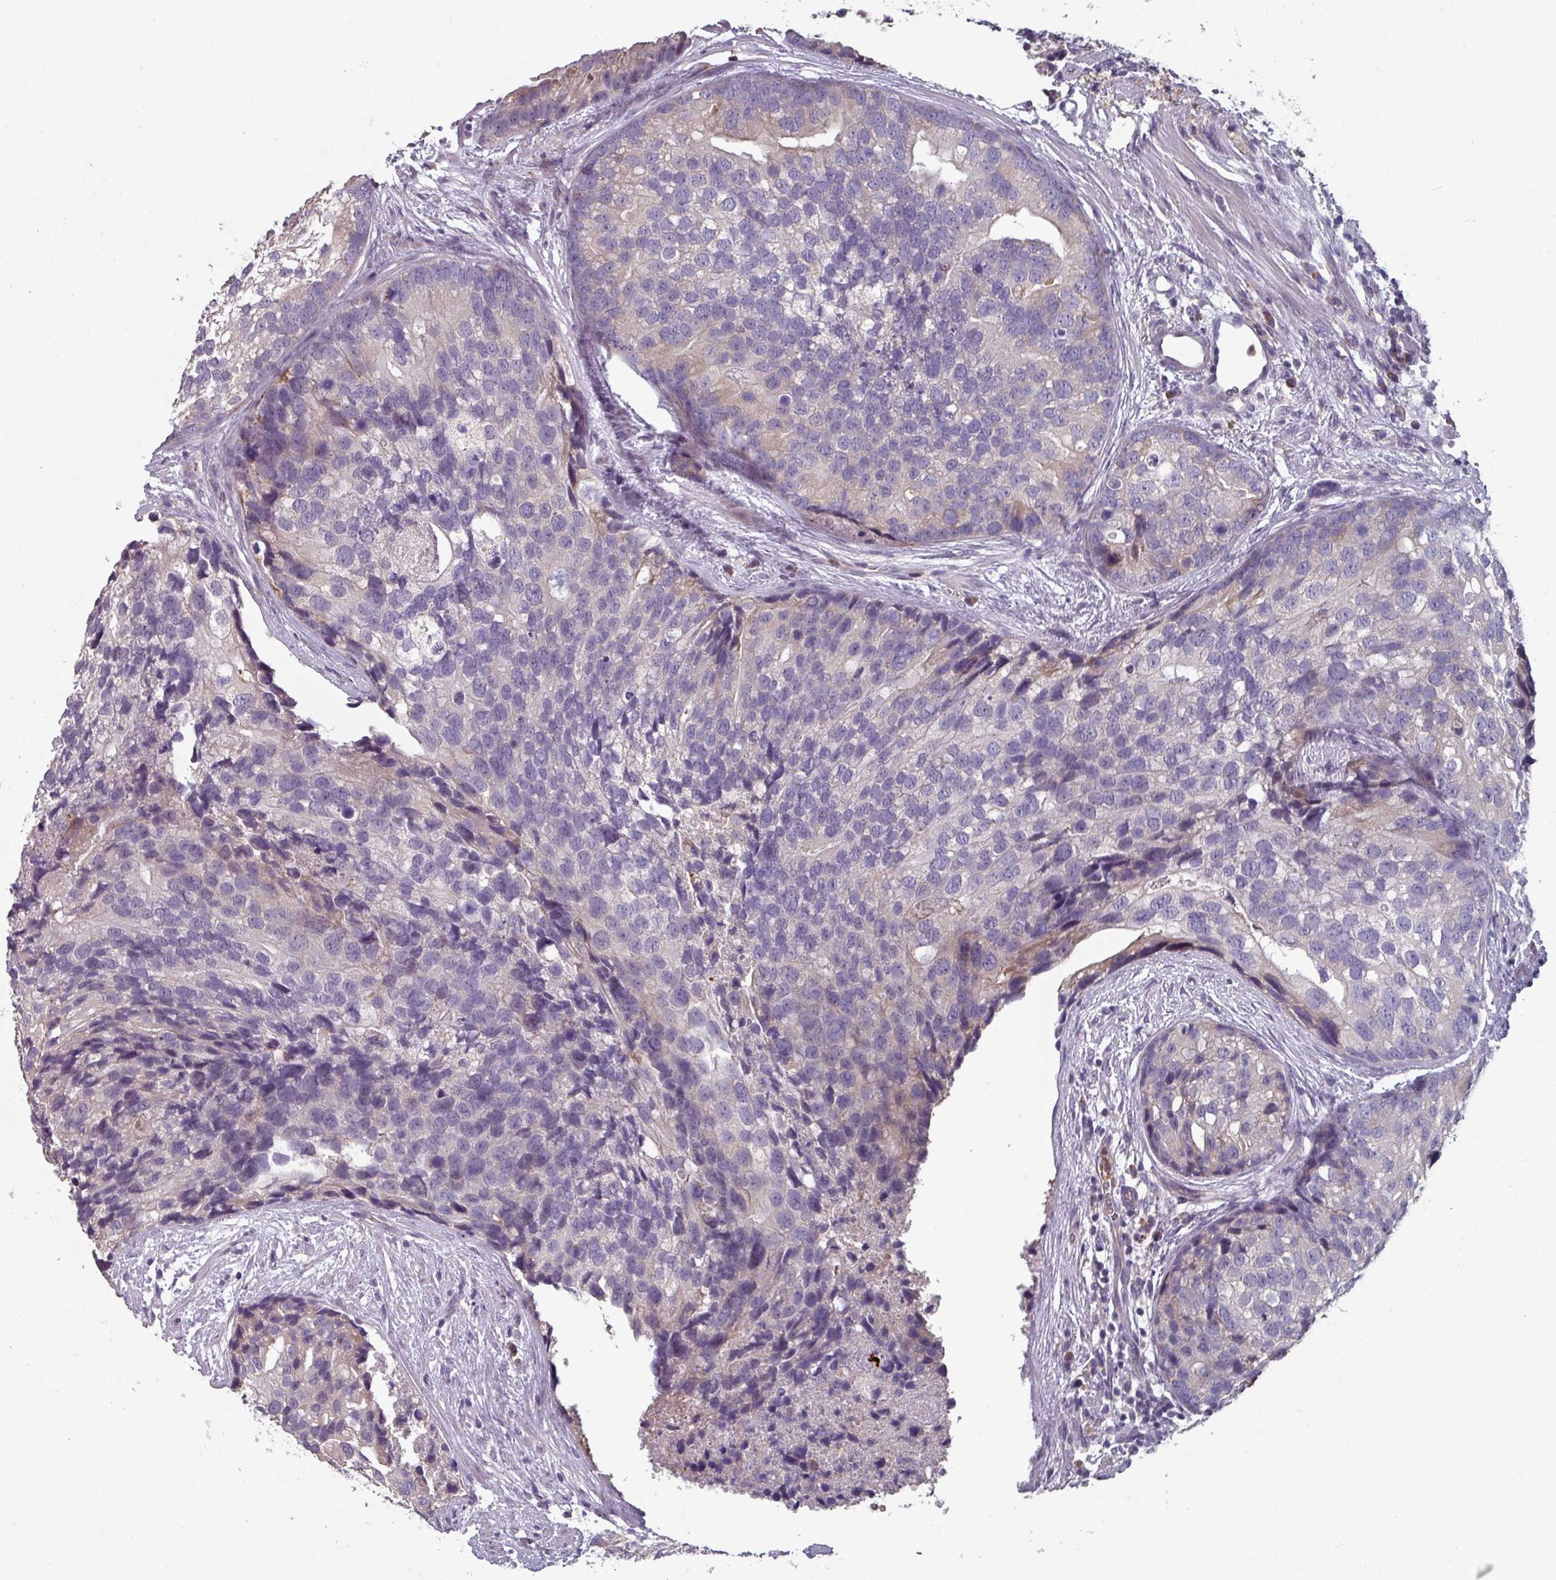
{"staining": {"intensity": "negative", "quantity": "none", "location": "none"}, "tissue": "prostate cancer", "cell_type": "Tumor cells", "image_type": "cancer", "snomed": [{"axis": "morphology", "description": "Adenocarcinoma, High grade"}, {"axis": "topography", "description": "Prostate"}], "caption": "Tumor cells are negative for brown protein staining in prostate cancer (high-grade adenocarcinoma).", "gene": "PRAMEF8", "patient": {"sex": "male", "age": 62}}